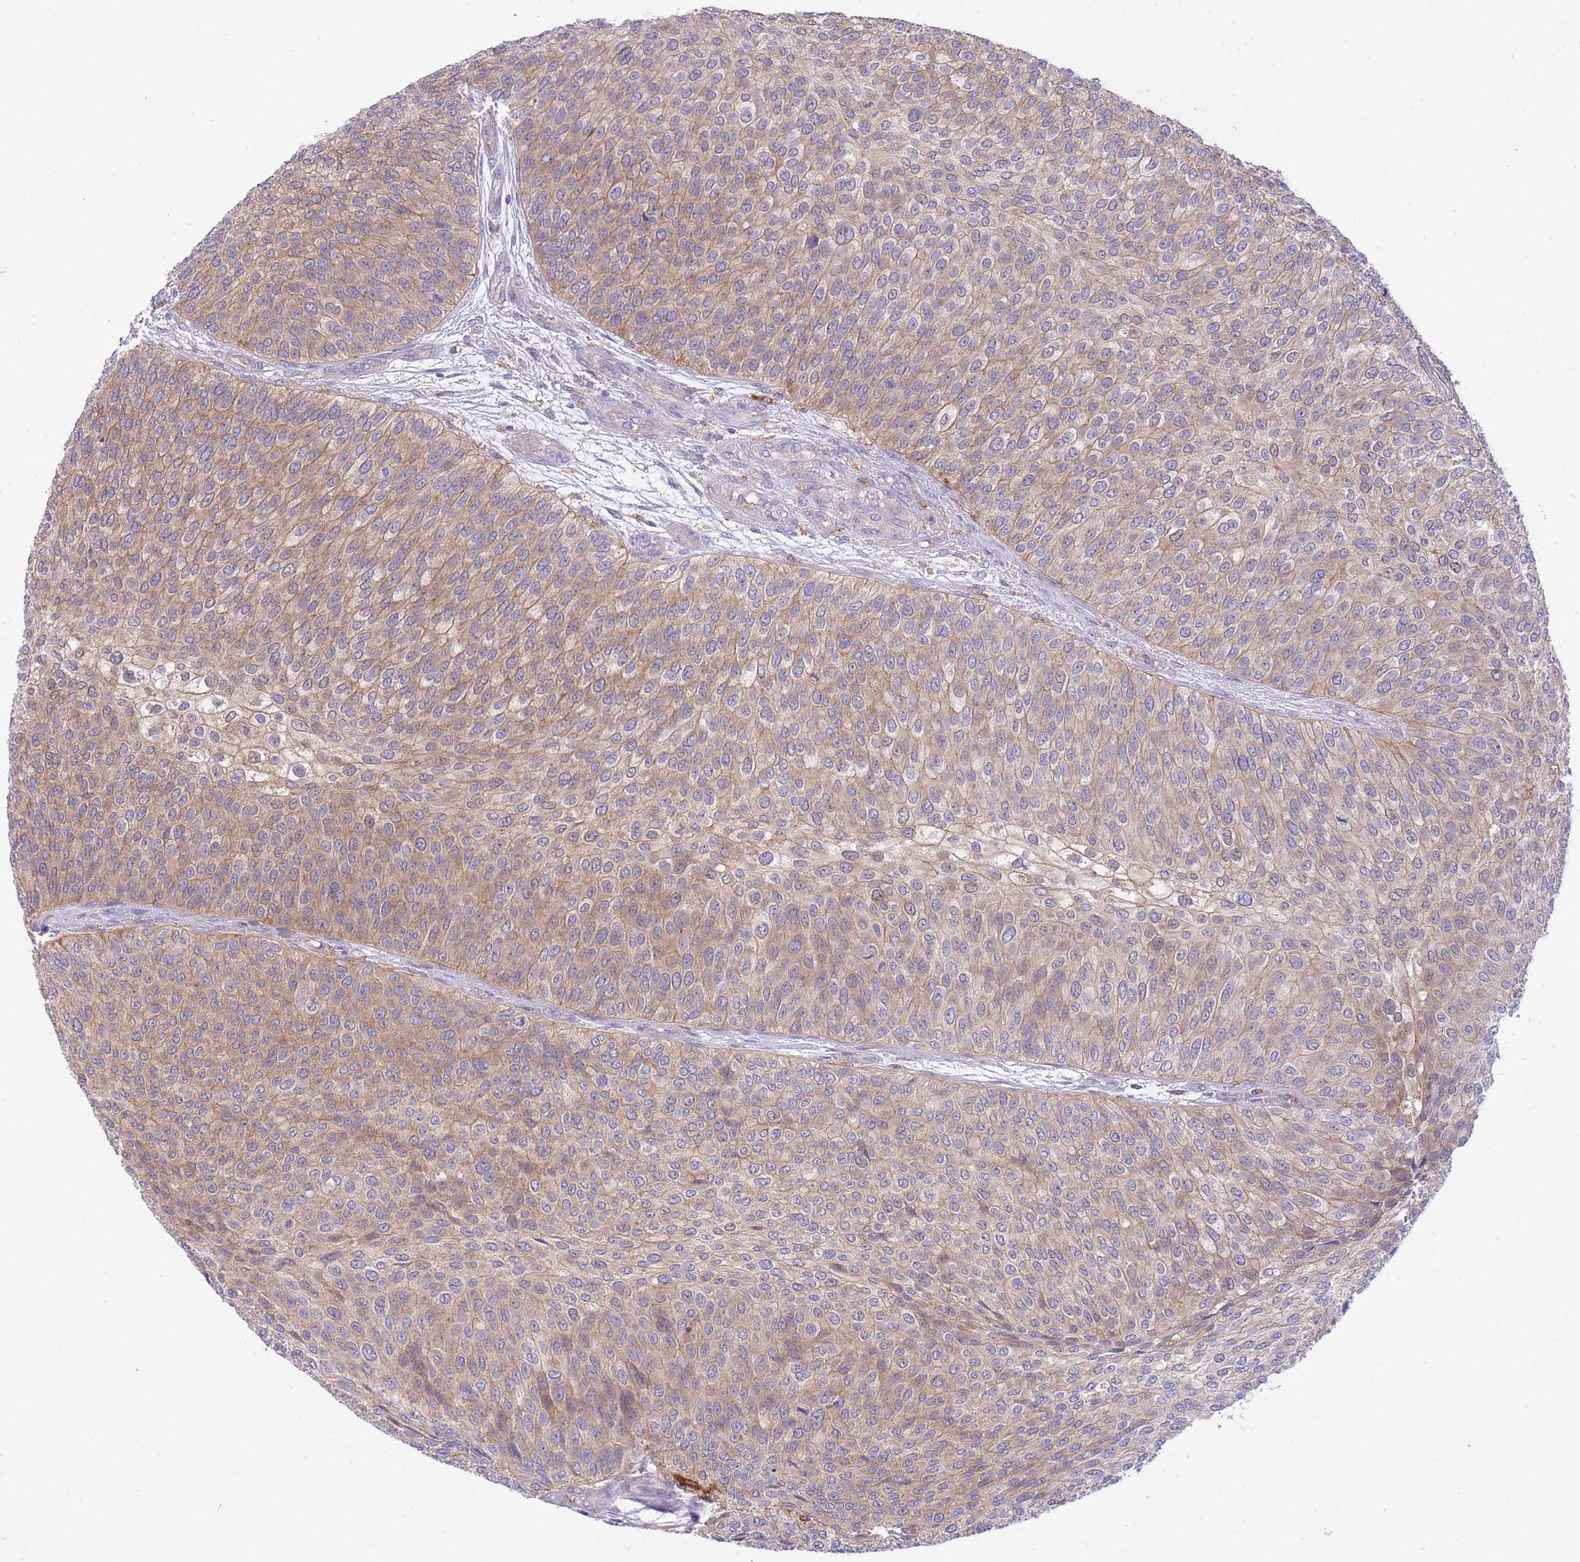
{"staining": {"intensity": "moderate", "quantity": ">75%", "location": "cytoplasmic/membranous"}, "tissue": "urothelial cancer", "cell_type": "Tumor cells", "image_type": "cancer", "snomed": [{"axis": "morphology", "description": "Urothelial carcinoma, Low grade"}, {"axis": "topography", "description": "Urinary bladder"}], "caption": "Low-grade urothelial carcinoma tissue reveals moderate cytoplasmic/membranous staining in about >75% of tumor cells, visualized by immunohistochemistry. (DAB IHC with brightfield microscopy, high magnification).", "gene": "NAMPT", "patient": {"sex": "male", "age": 84}}